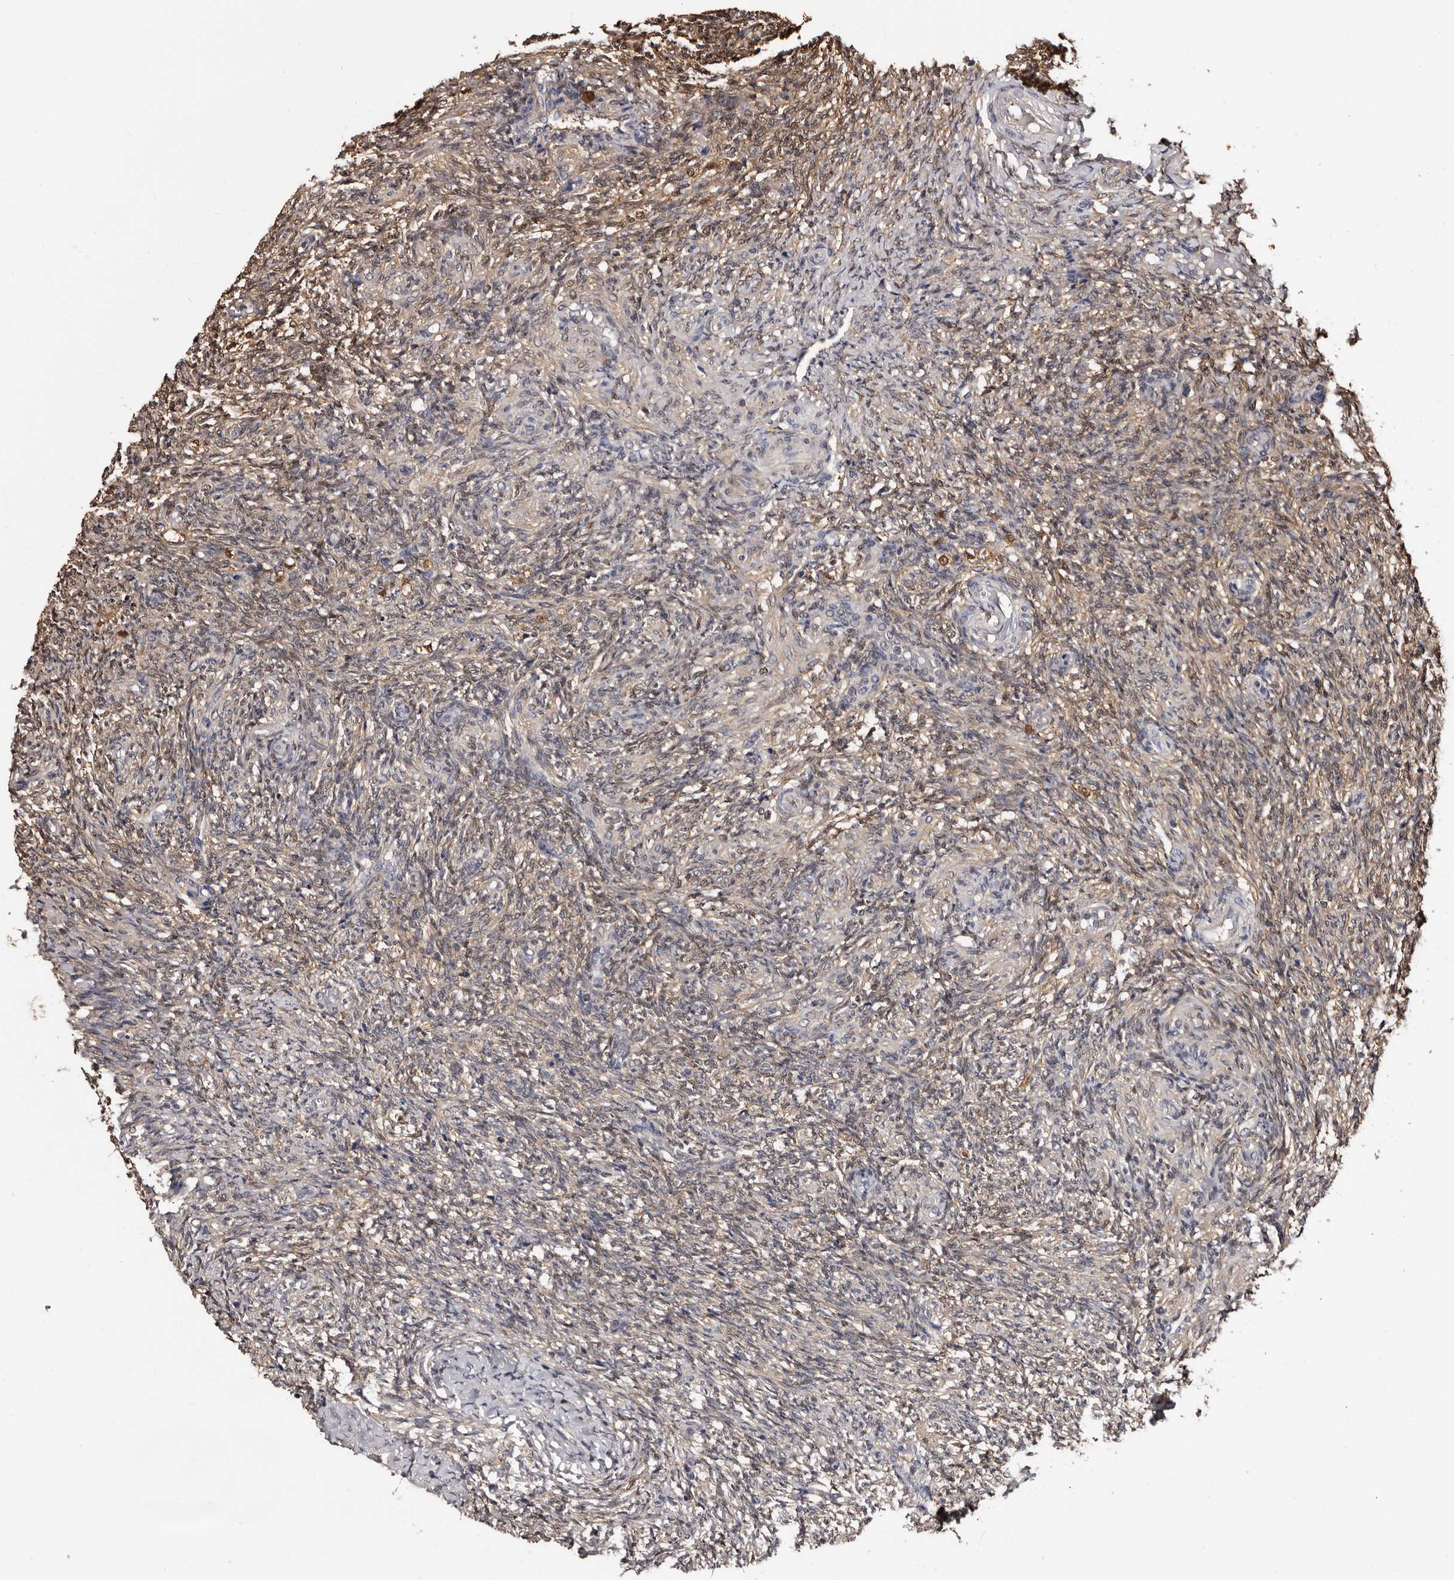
{"staining": {"intensity": "strong", "quantity": ">75%", "location": "cytoplasmic/membranous,nuclear"}, "tissue": "ovary", "cell_type": "Follicle cells", "image_type": "normal", "snomed": [{"axis": "morphology", "description": "Normal tissue, NOS"}, {"axis": "topography", "description": "Ovary"}], "caption": "Approximately >75% of follicle cells in benign ovary reveal strong cytoplasmic/membranous,nuclear protein expression as visualized by brown immunohistochemical staining.", "gene": "DNPH1", "patient": {"sex": "female", "age": 41}}